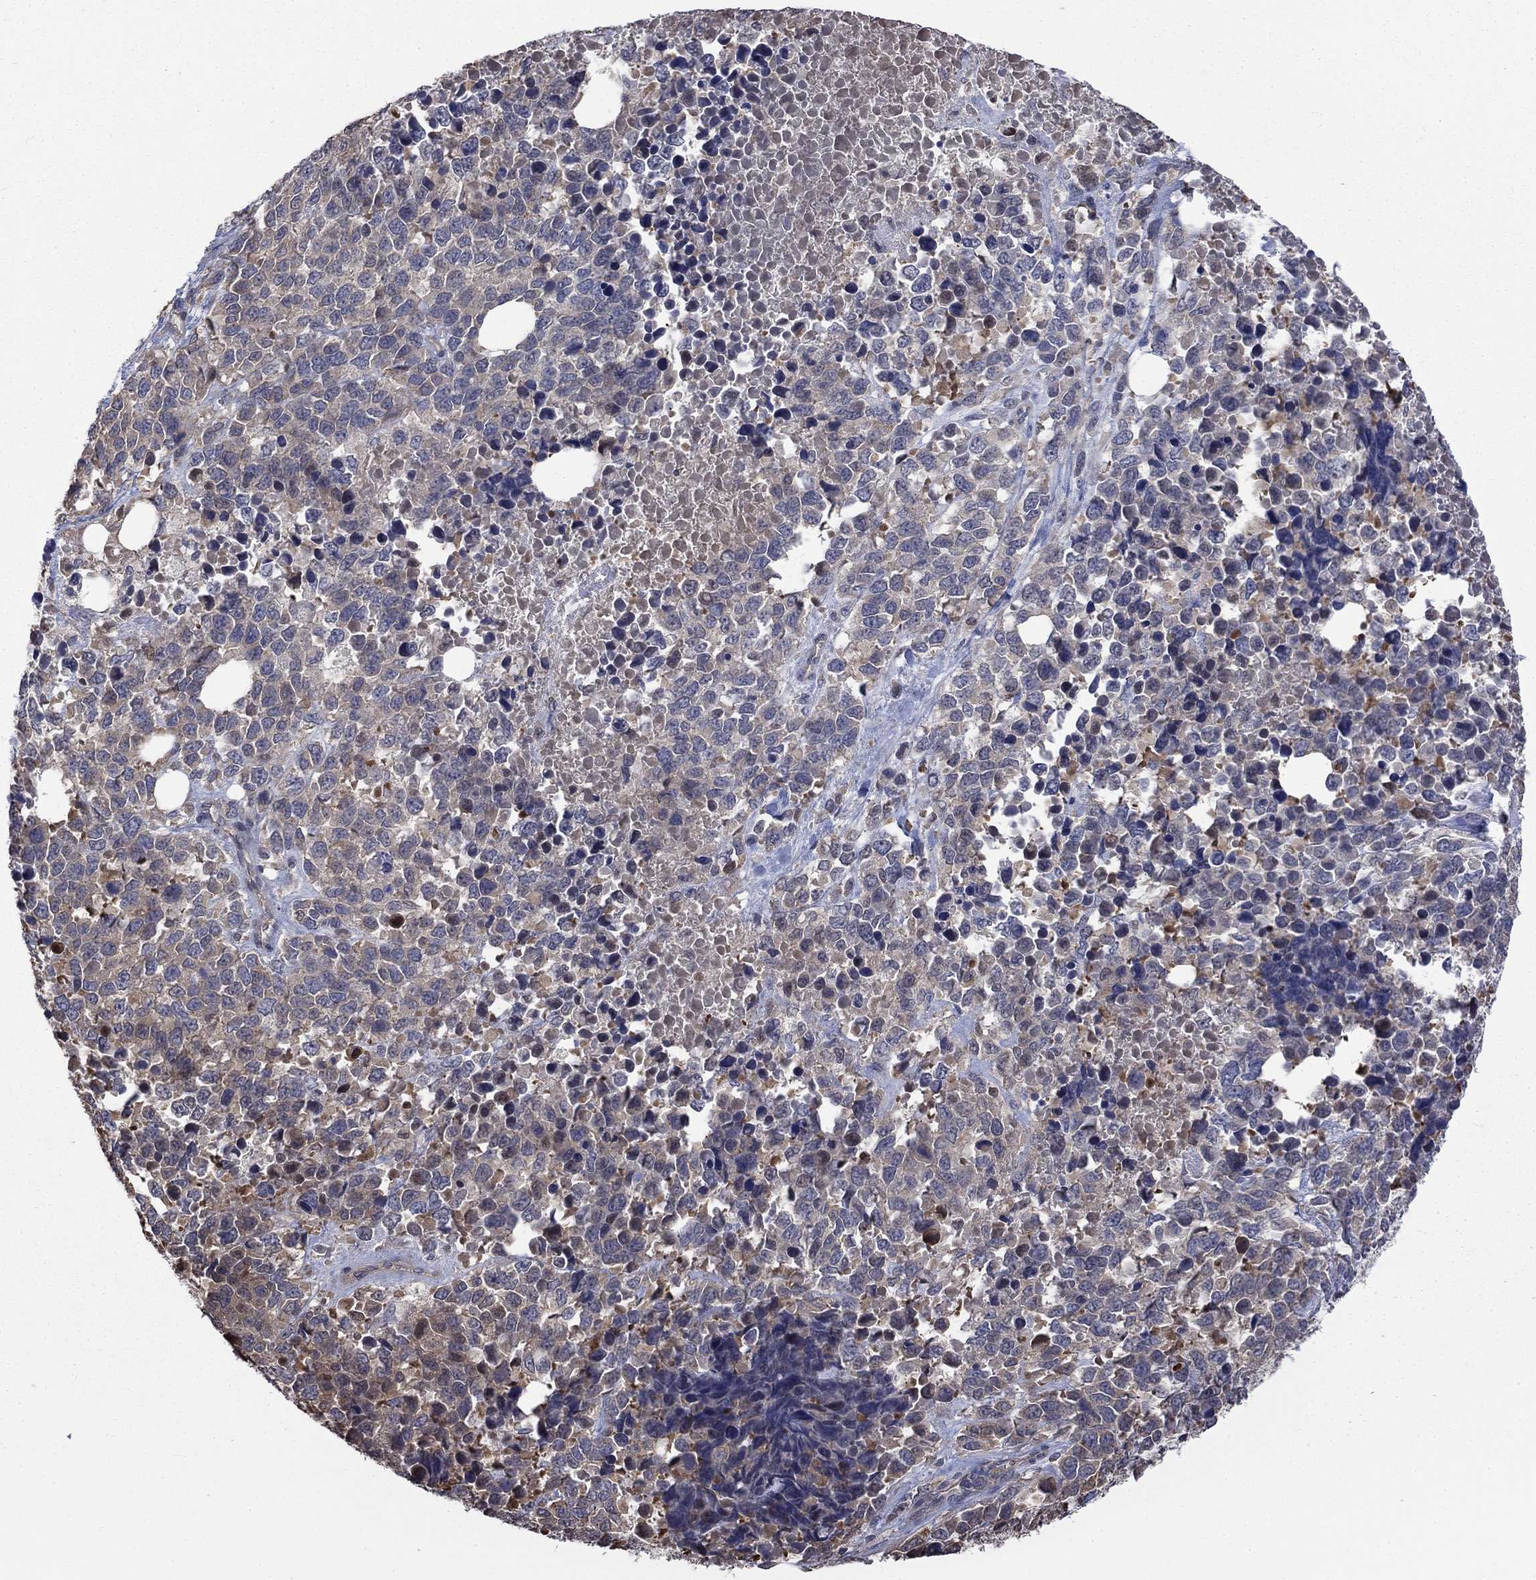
{"staining": {"intensity": "negative", "quantity": "none", "location": "none"}, "tissue": "melanoma", "cell_type": "Tumor cells", "image_type": "cancer", "snomed": [{"axis": "morphology", "description": "Malignant melanoma, Metastatic site"}, {"axis": "topography", "description": "Skin"}], "caption": "There is no significant staining in tumor cells of malignant melanoma (metastatic site).", "gene": "PDZD2", "patient": {"sex": "male", "age": 84}}